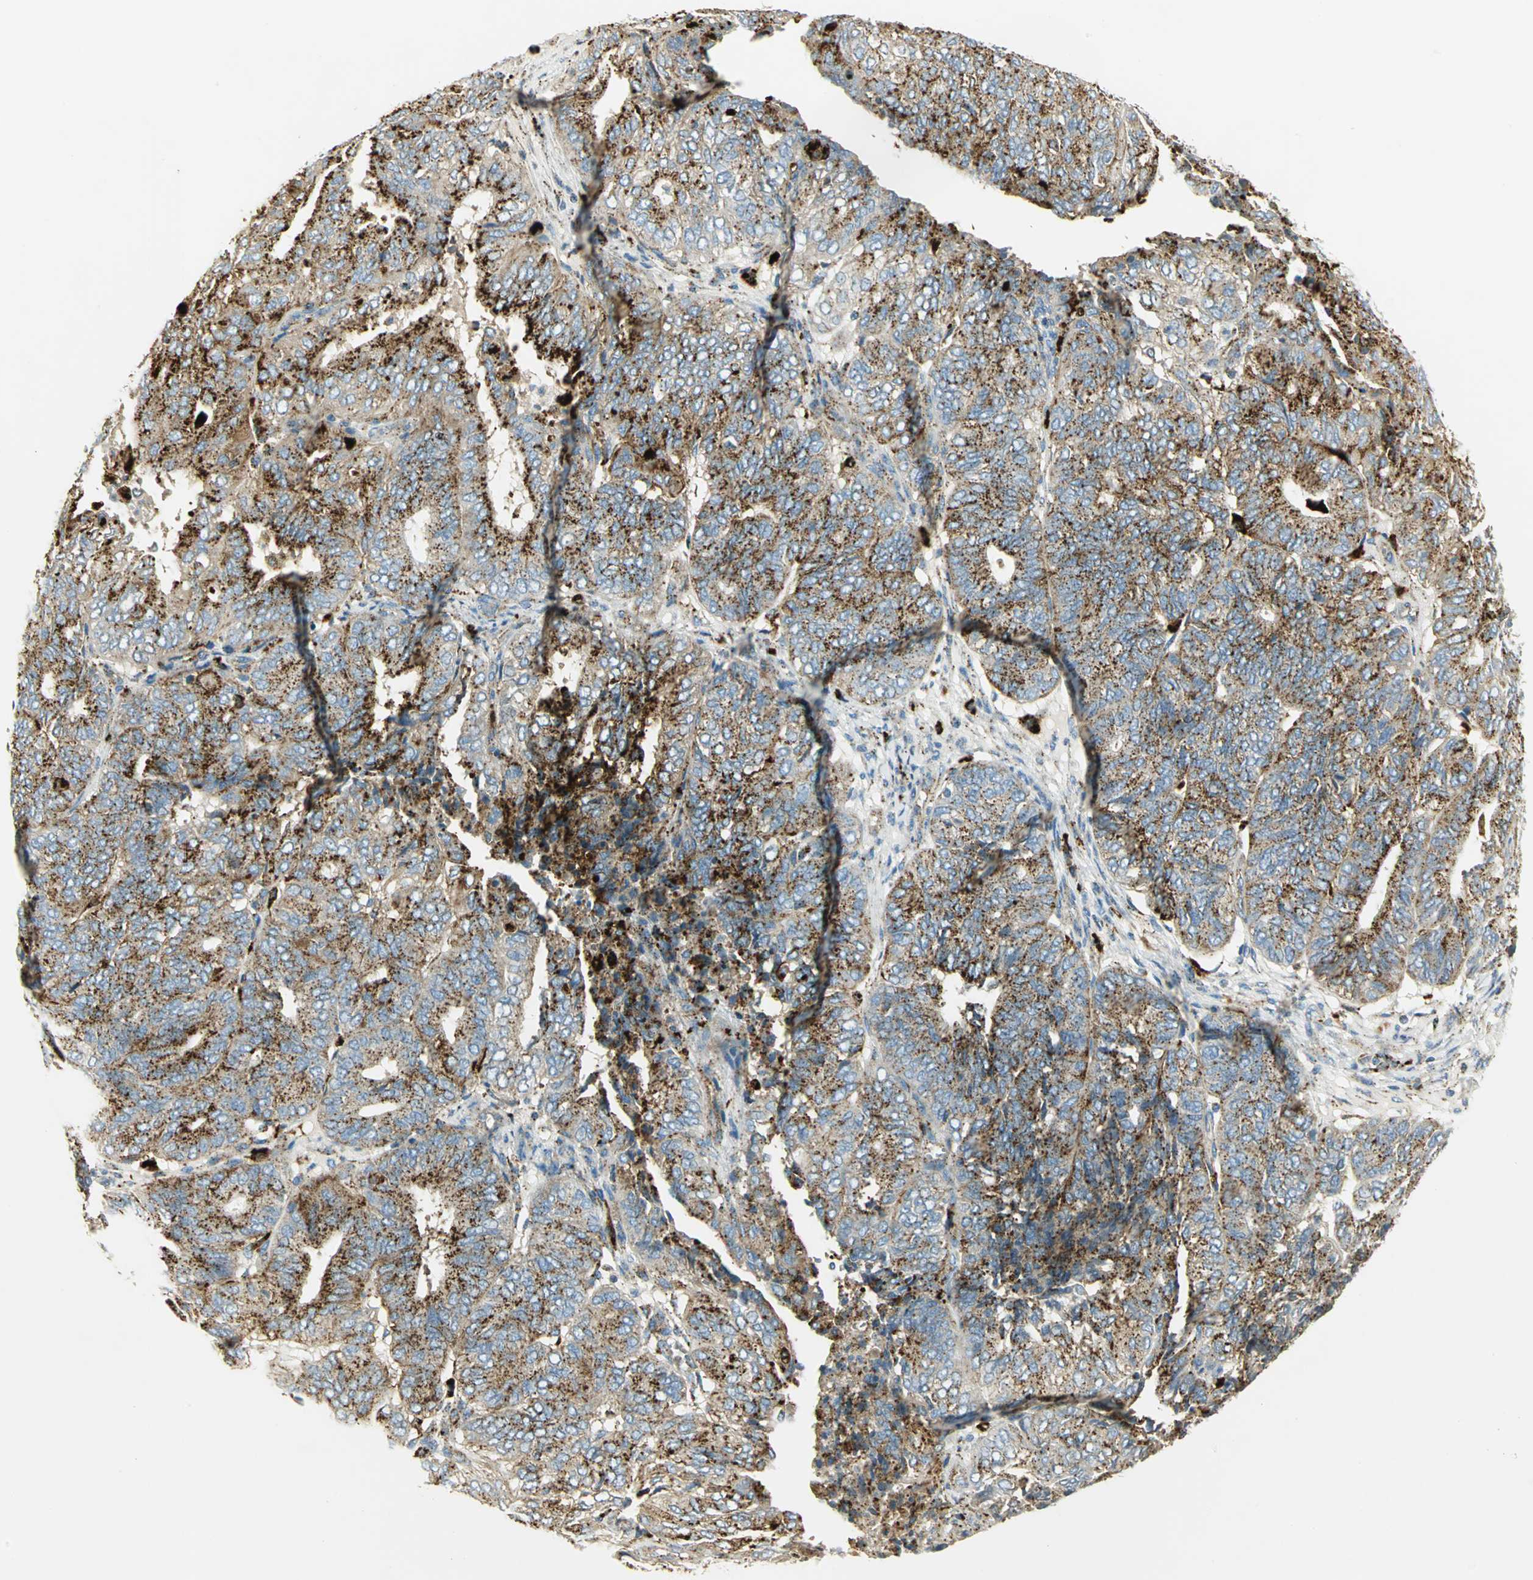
{"staining": {"intensity": "strong", "quantity": ">75%", "location": "cytoplasmic/membranous"}, "tissue": "endometrial cancer", "cell_type": "Tumor cells", "image_type": "cancer", "snomed": [{"axis": "morphology", "description": "Adenocarcinoma, NOS"}, {"axis": "topography", "description": "Uterus"}], "caption": "Immunohistochemical staining of endometrial cancer shows high levels of strong cytoplasmic/membranous protein positivity in about >75% of tumor cells.", "gene": "ARSA", "patient": {"sex": "female", "age": 60}}